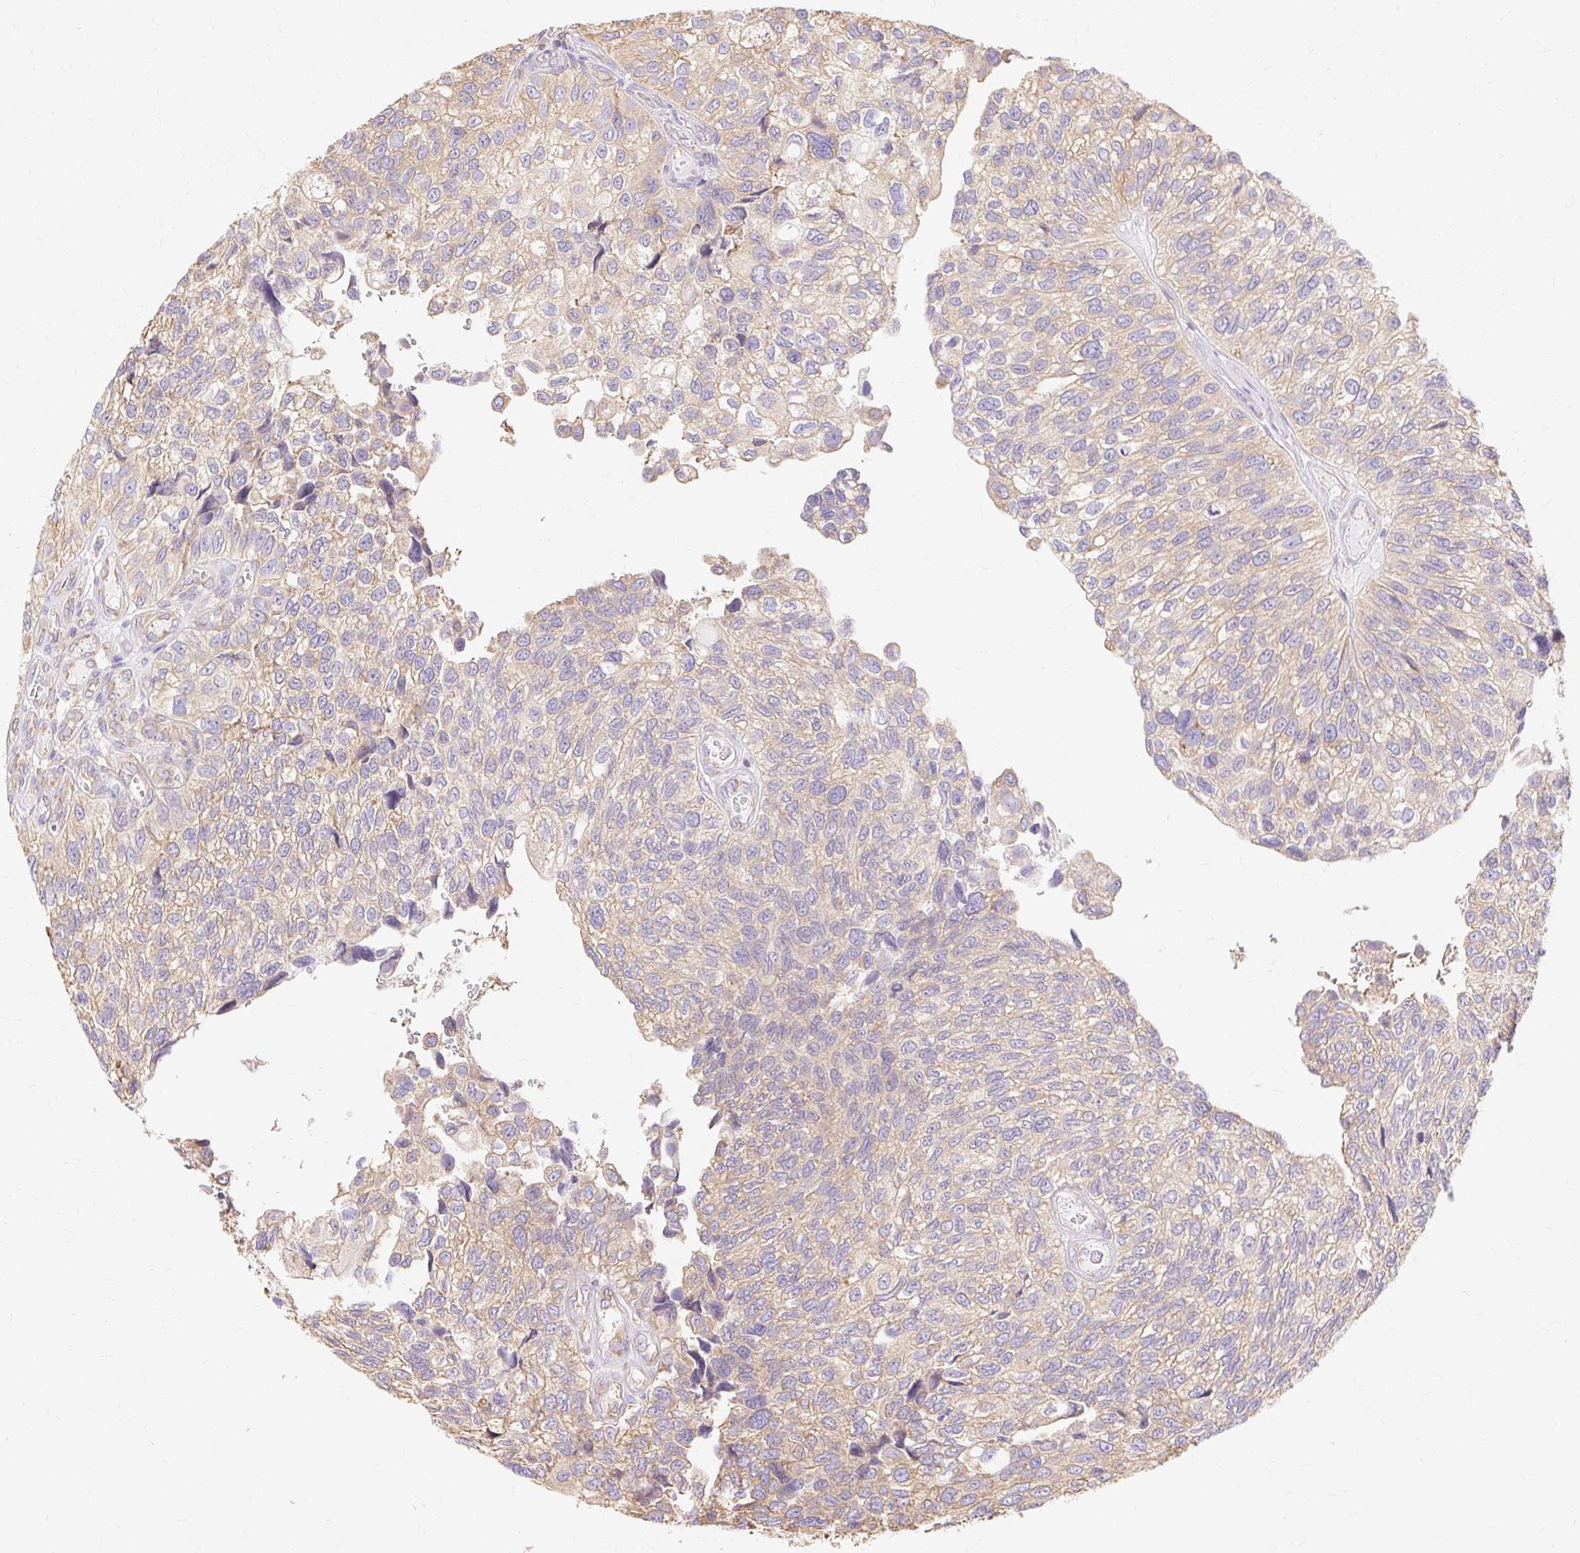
{"staining": {"intensity": "weak", "quantity": "25%-75%", "location": "cytoplasmic/membranous"}, "tissue": "urothelial cancer", "cell_type": "Tumor cells", "image_type": "cancer", "snomed": [{"axis": "morphology", "description": "Urothelial carcinoma, NOS"}, {"axis": "topography", "description": "Urinary bladder"}], "caption": "An image of human urothelial cancer stained for a protein reveals weak cytoplasmic/membranous brown staining in tumor cells.", "gene": "RPS17", "patient": {"sex": "male", "age": 87}}